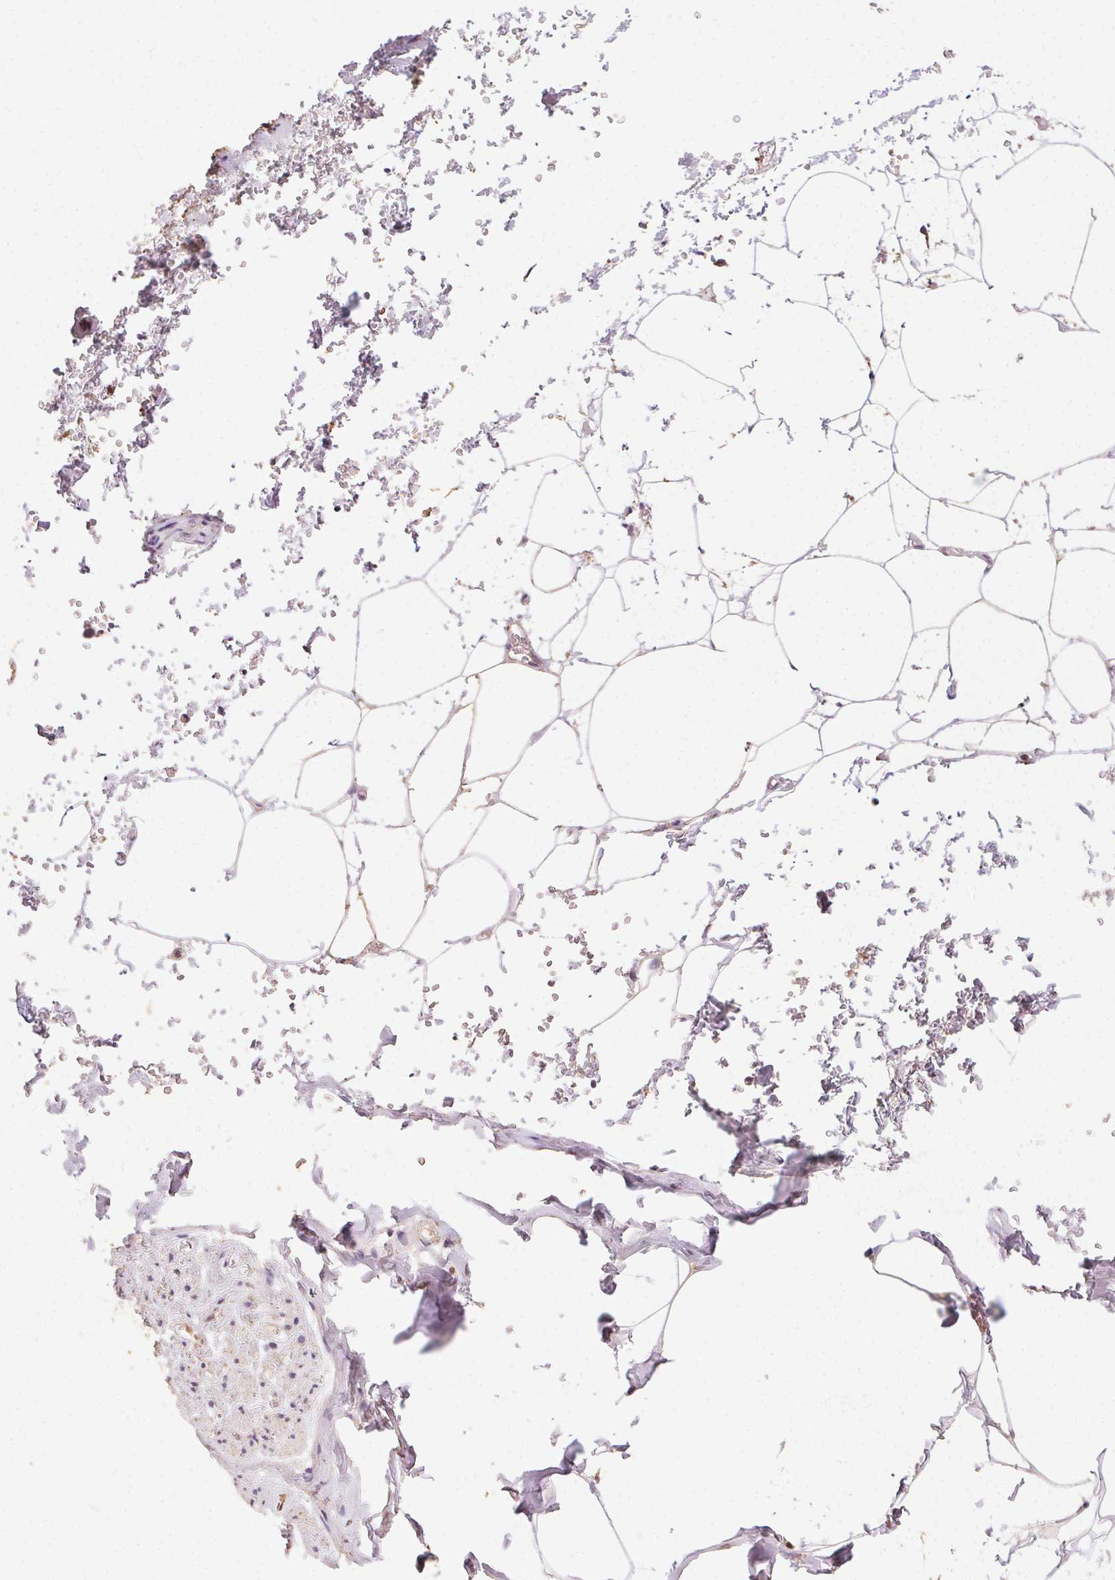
{"staining": {"intensity": "weak", "quantity": "25%-75%", "location": "cytoplasmic/membranous"}, "tissue": "adipose tissue", "cell_type": "Adipocytes", "image_type": "normal", "snomed": [{"axis": "morphology", "description": "Normal tissue, NOS"}, {"axis": "topography", "description": "Prostate"}, {"axis": "topography", "description": "Peripheral nerve tissue"}], "caption": "Weak cytoplasmic/membranous expression is appreciated in approximately 25%-75% of adipocytes in normal adipose tissue. The protein of interest is stained brown, and the nuclei are stained in blue (DAB (3,3'-diaminobenzidine) IHC with brightfield microscopy, high magnification).", "gene": "FNBP1L", "patient": {"sex": "male", "age": 55}}